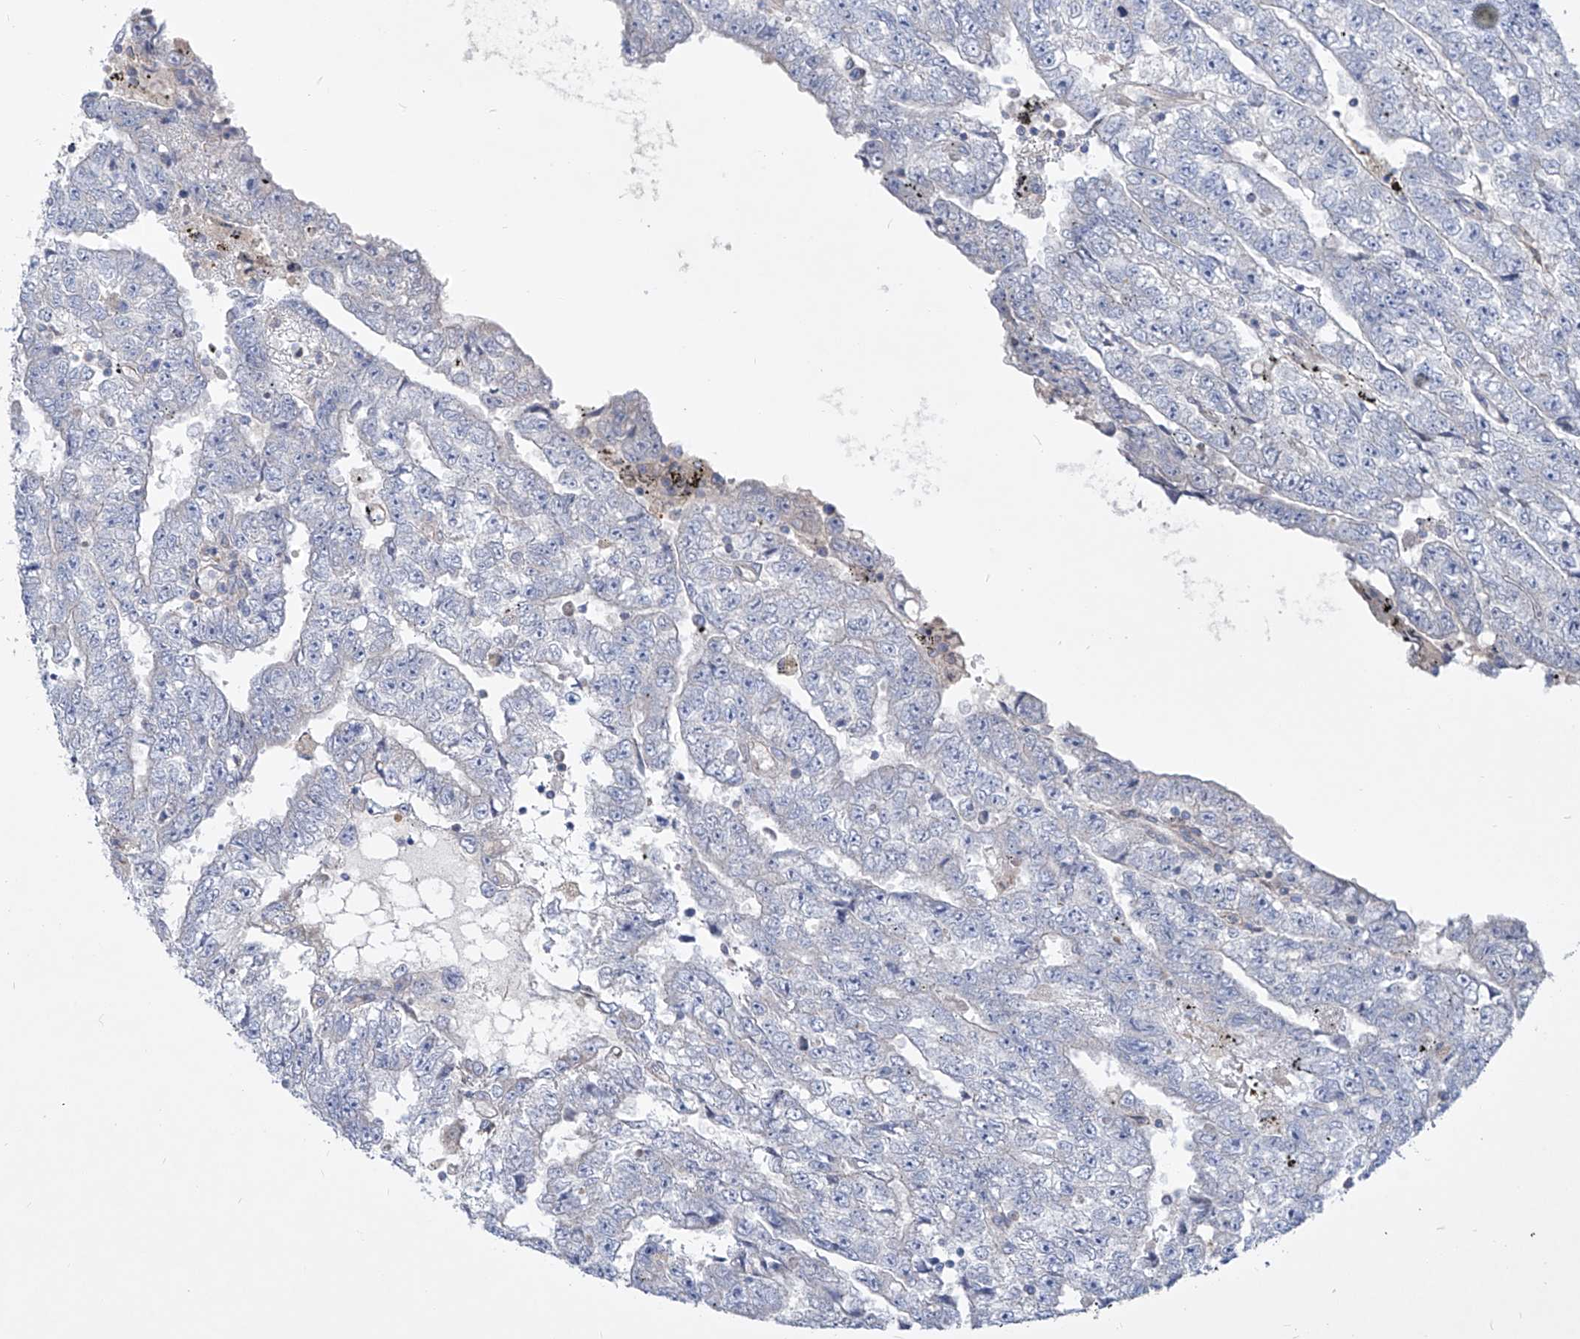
{"staining": {"intensity": "negative", "quantity": "none", "location": "none"}, "tissue": "testis cancer", "cell_type": "Tumor cells", "image_type": "cancer", "snomed": [{"axis": "morphology", "description": "Carcinoma, Embryonal, NOS"}, {"axis": "topography", "description": "Testis"}], "caption": "DAB immunohistochemical staining of human testis cancer demonstrates no significant staining in tumor cells.", "gene": "UFL1", "patient": {"sex": "male", "age": 25}}